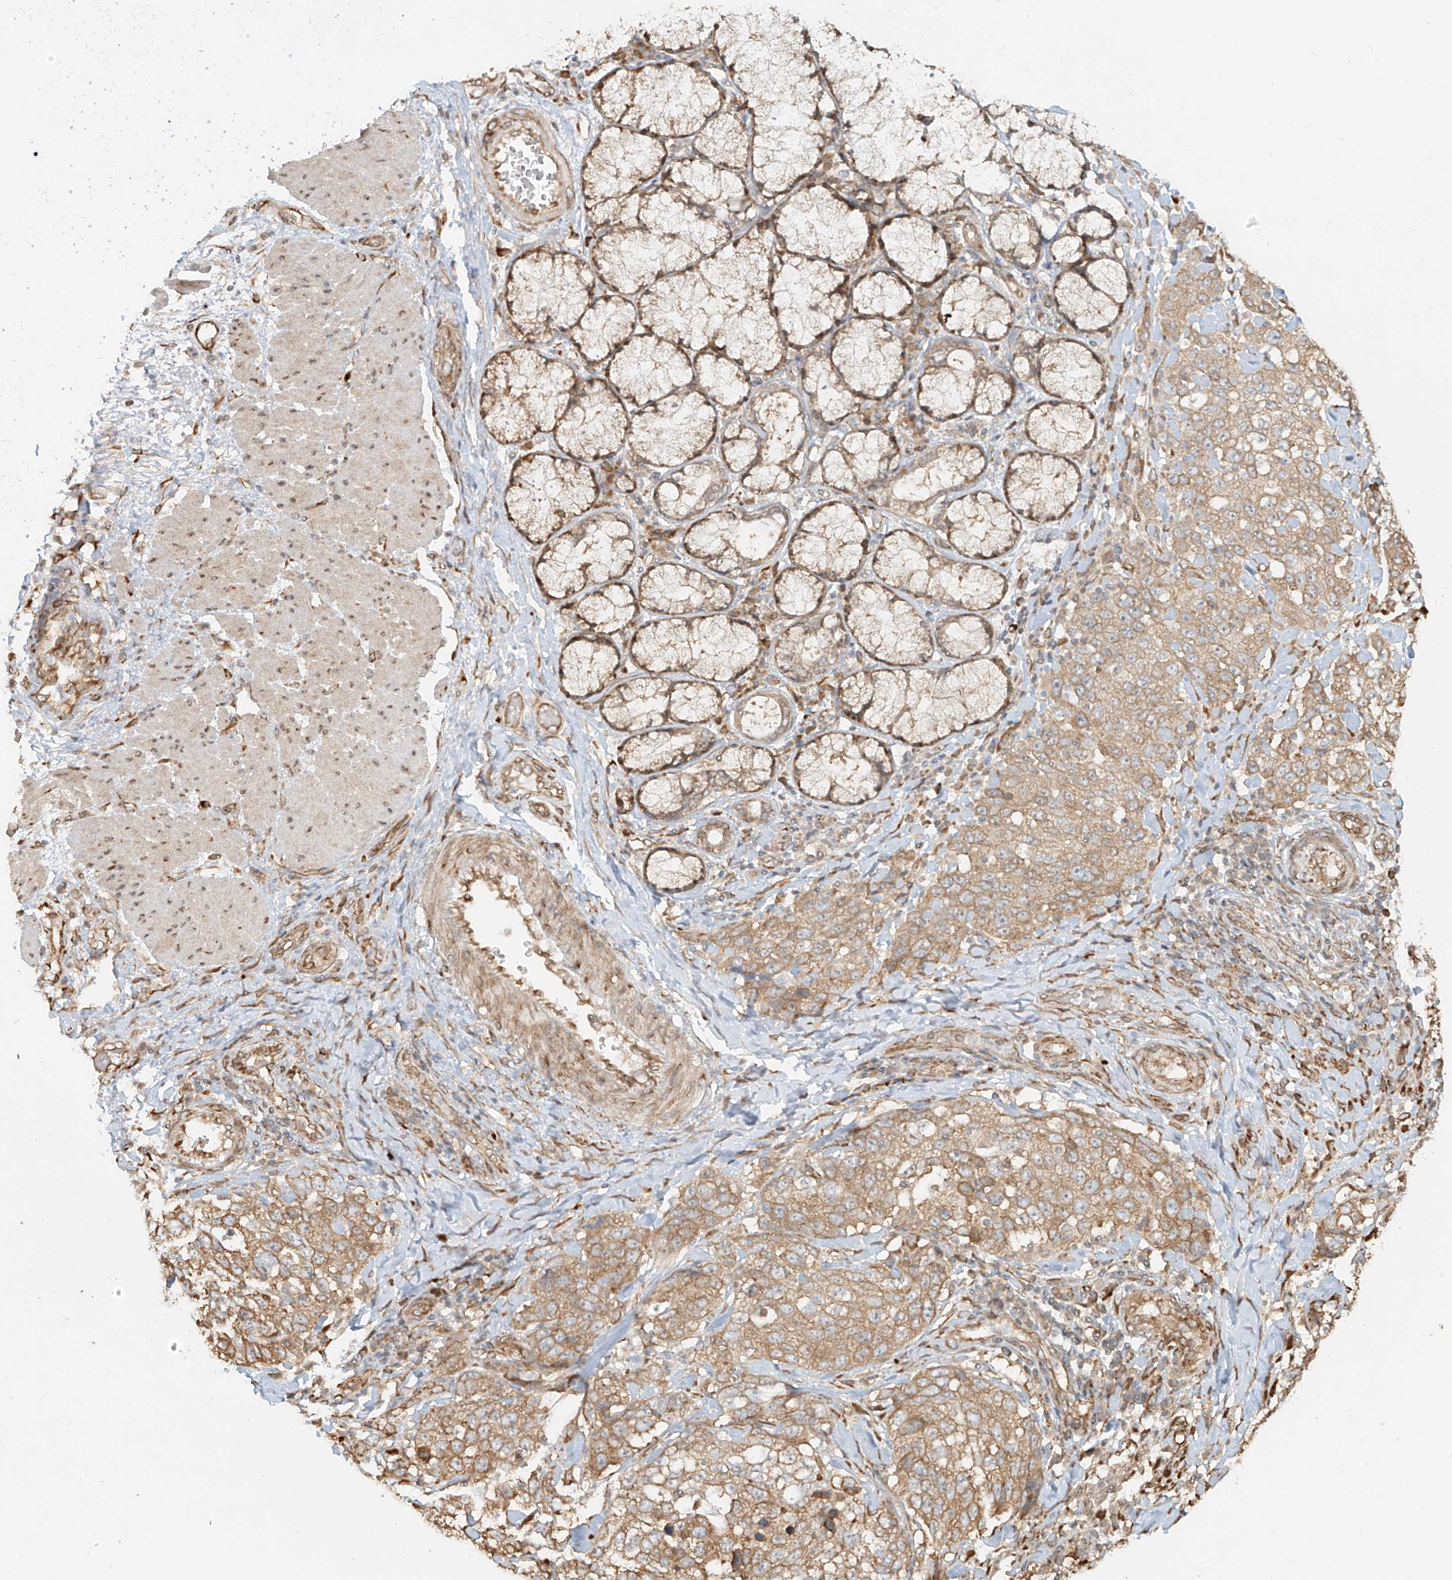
{"staining": {"intensity": "moderate", "quantity": ">75%", "location": "cytoplasmic/membranous"}, "tissue": "stomach cancer", "cell_type": "Tumor cells", "image_type": "cancer", "snomed": [{"axis": "morphology", "description": "Adenocarcinoma, NOS"}, {"axis": "topography", "description": "Stomach"}], "caption": "Approximately >75% of tumor cells in stomach cancer reveal moderate cytoplasmic/membranous protein expression as visualized by brown immunohistochemical staining.", "gene": "UBE2K", "patient": {"sex": "male", "age": 48}}